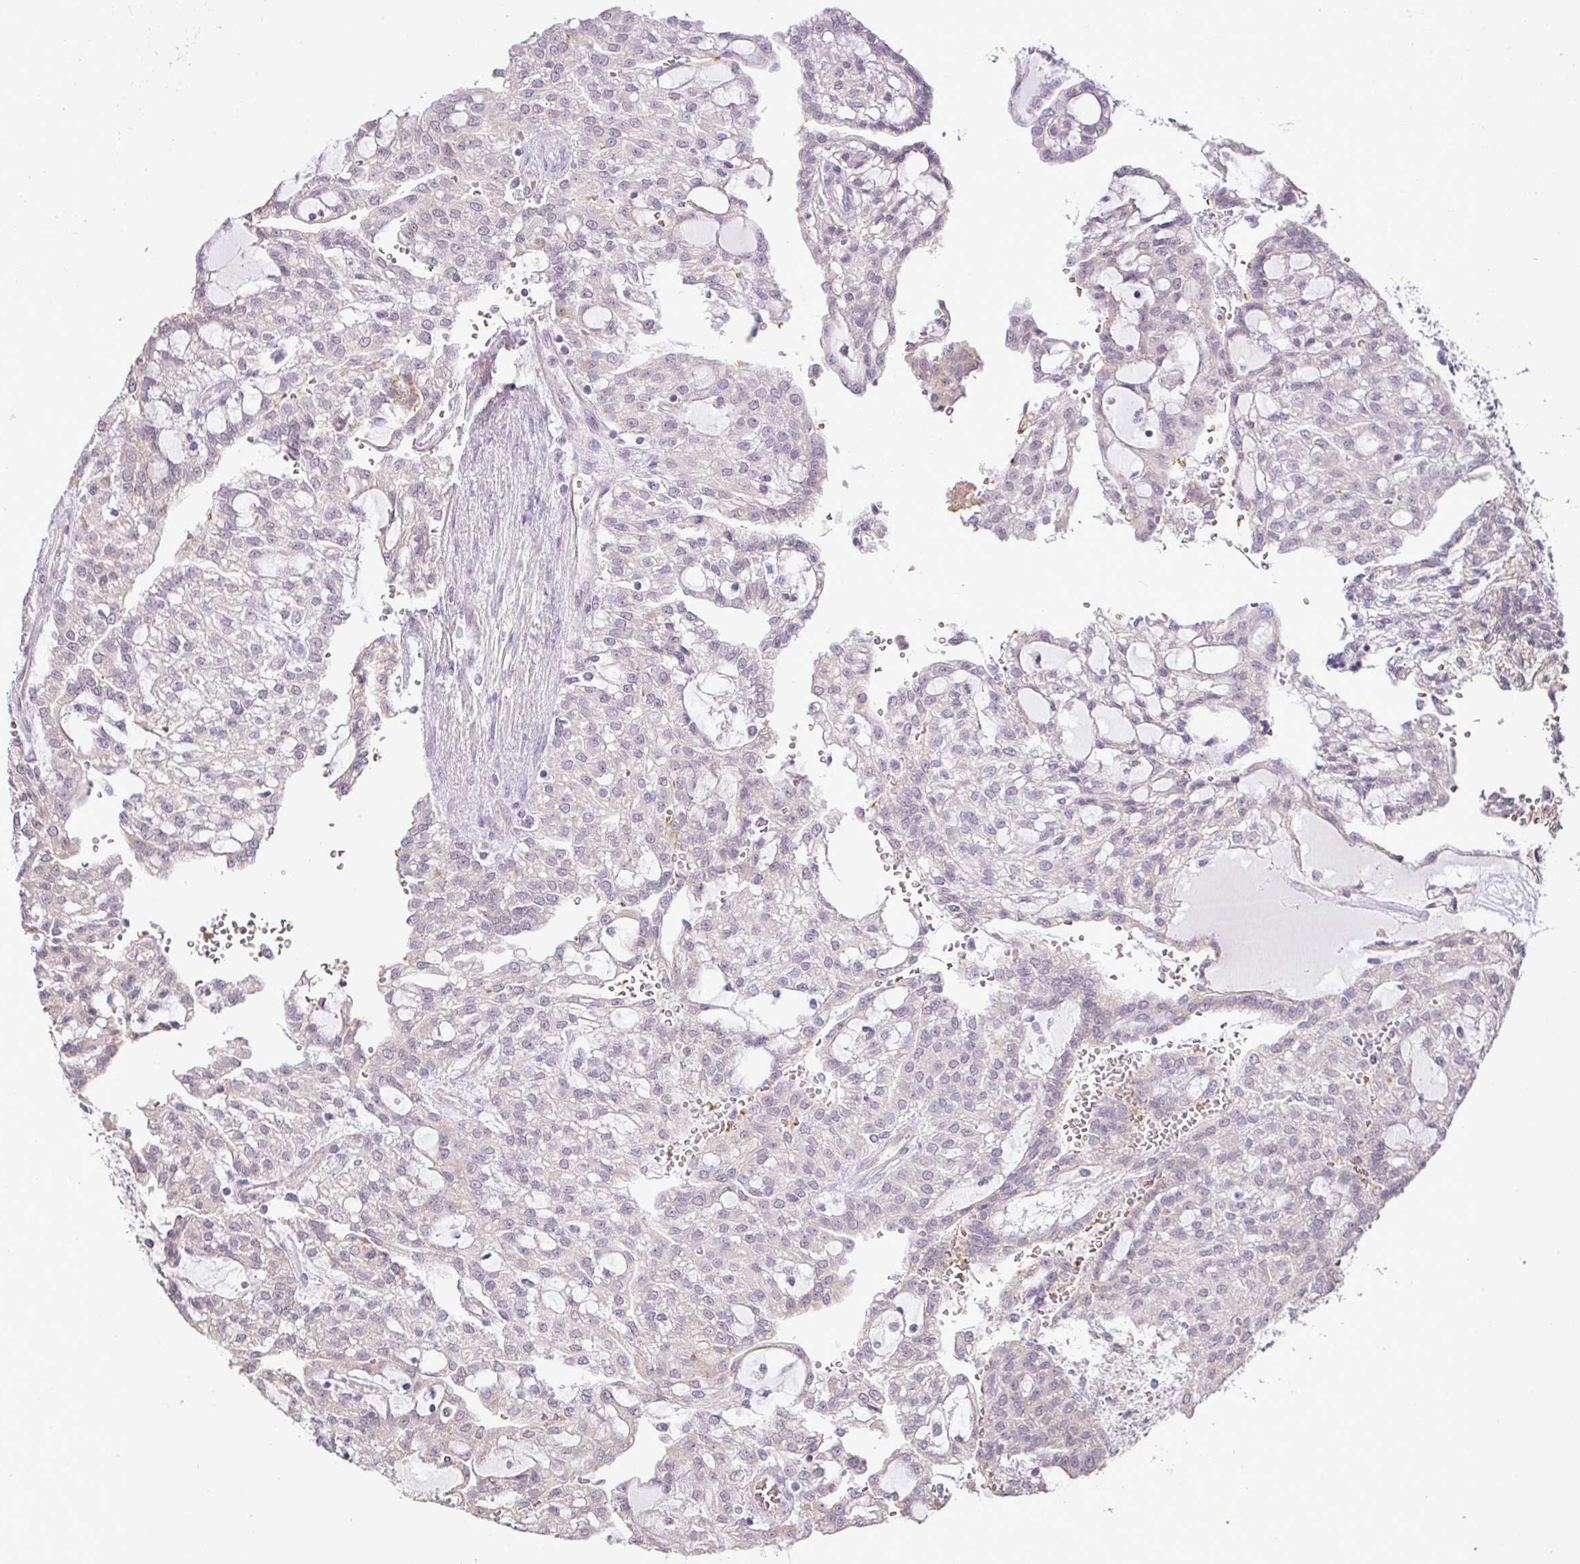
{"staining": {"intensity": "negative", "quantity": "none", "location": "none"}, "tissue": "renal cancer", "cell_type": "Tumor cells", "image_type": "cancer", "snomed": [{"axis": "morphology", "description": "Adenocarcinoma, NOS"}, {"axis": "topography", "description": "Kidney"}], "caption": "This image is of renal cancer stained with IHC to label a protein in brown with the nuclei are counter-stained blue. There is no expression in tumor cells. Brightfield microscopy of immunohistochemistry (IHC) stained with DAB (brown) and hematoxylin (blue), captured at high magnification.", "gene": "MYOM2", "patient": {"sex": "male", "age": 63}}